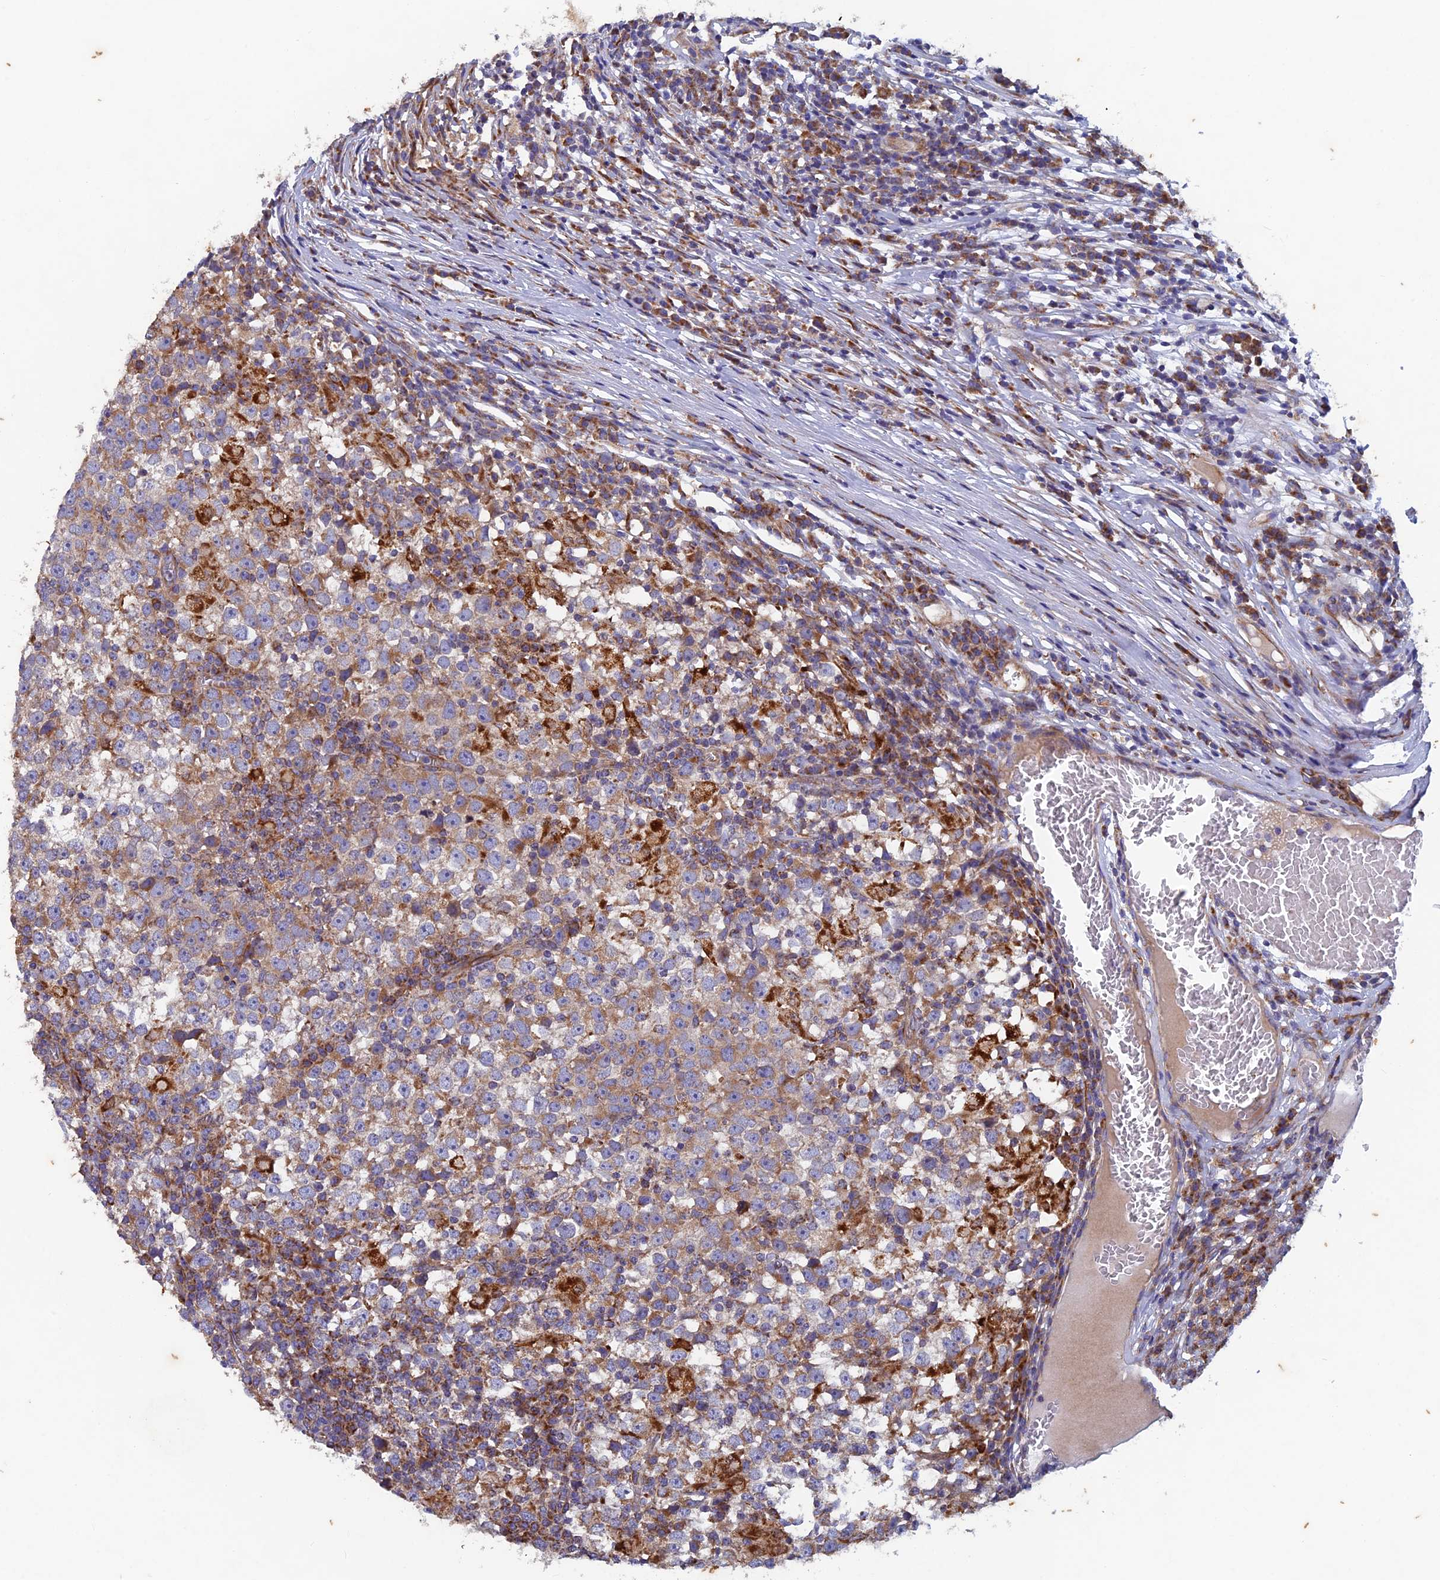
{"staining": {"intensity": "moderate", "quantity": "25%-75%", "location": "cytoplasmic/membranous"}, "tissue": "testis cancer", "cell_type": "Tumor cells", "image_type": "cancer", "snomed": [{"axis": "morphology", "description": "Seminoma, NOS"}, {"axis": "topography", "description": "Testis"}], "caption": "Testis seminoma stained for a protein demonstrates moderate cytoplasmic/membranous positivity in tumor cells.", "gene": "AP4S1", "patient": {"sex": "male", "age": 65}}